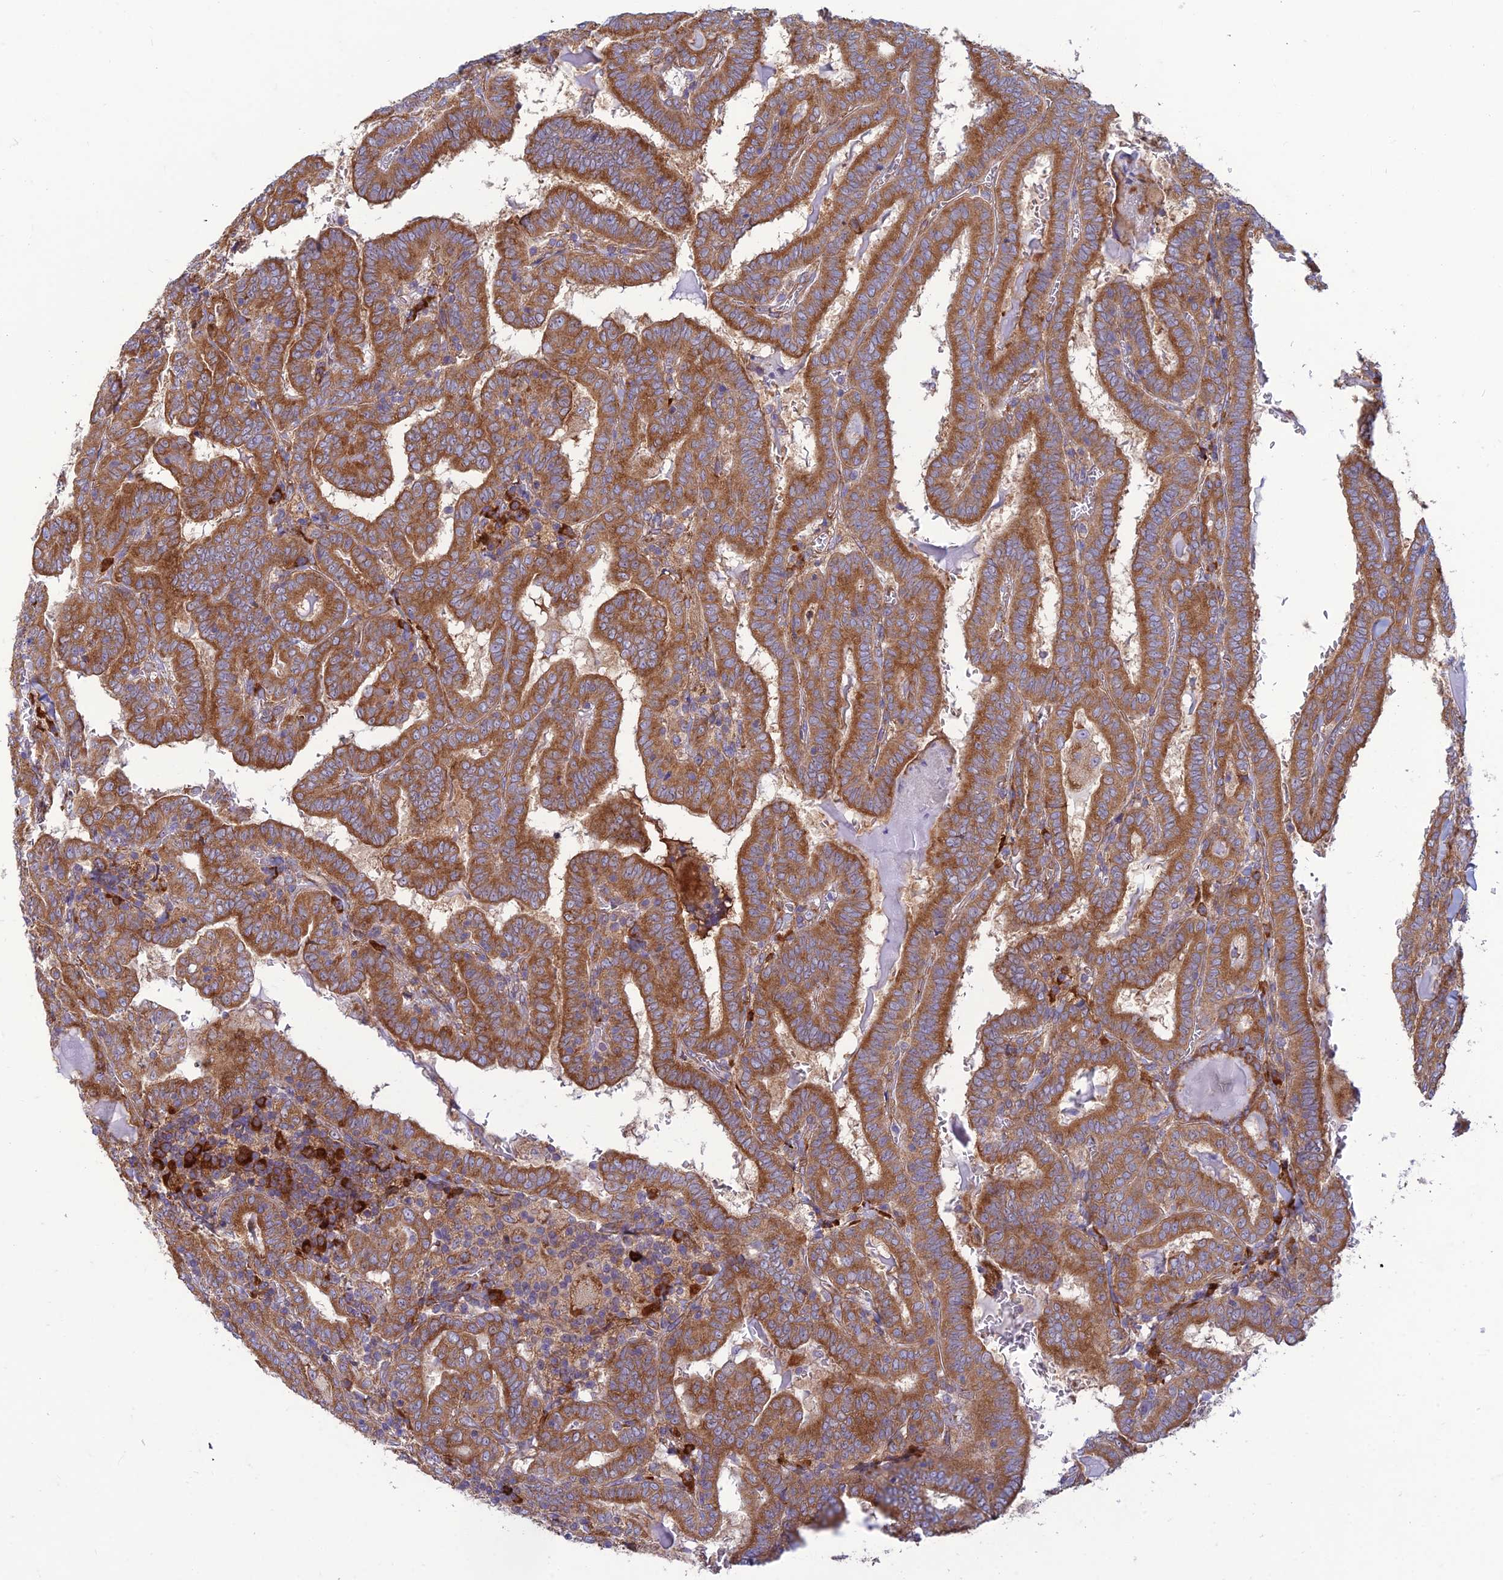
{"staining": {"intensity": "moderate", "quantity": ">75%", "location": "cytoplasmic/membranous"}, "tissue": "thyroid cancer", "cell_type": "Tumor cells", "image_type": "cancer", "snomed": [{"axis": "morphology", "description": "Papillary adenocarcinoma, NOS"}, {"axis": "topography", "description": "Thyroid gland"}], "caption": "Papillary adenocarcinoma (thyroid) tissue displays moderate cytoplasmic/membranous expression in approximately >75% of tumor cells The staining is performed using DAB brown chromogen to label protein expression. The nuclei are counter-stained blue using hematoxylin.", "gene": "RPL17-C18orf32", "patient": {"sex": "female", "age": 72}}